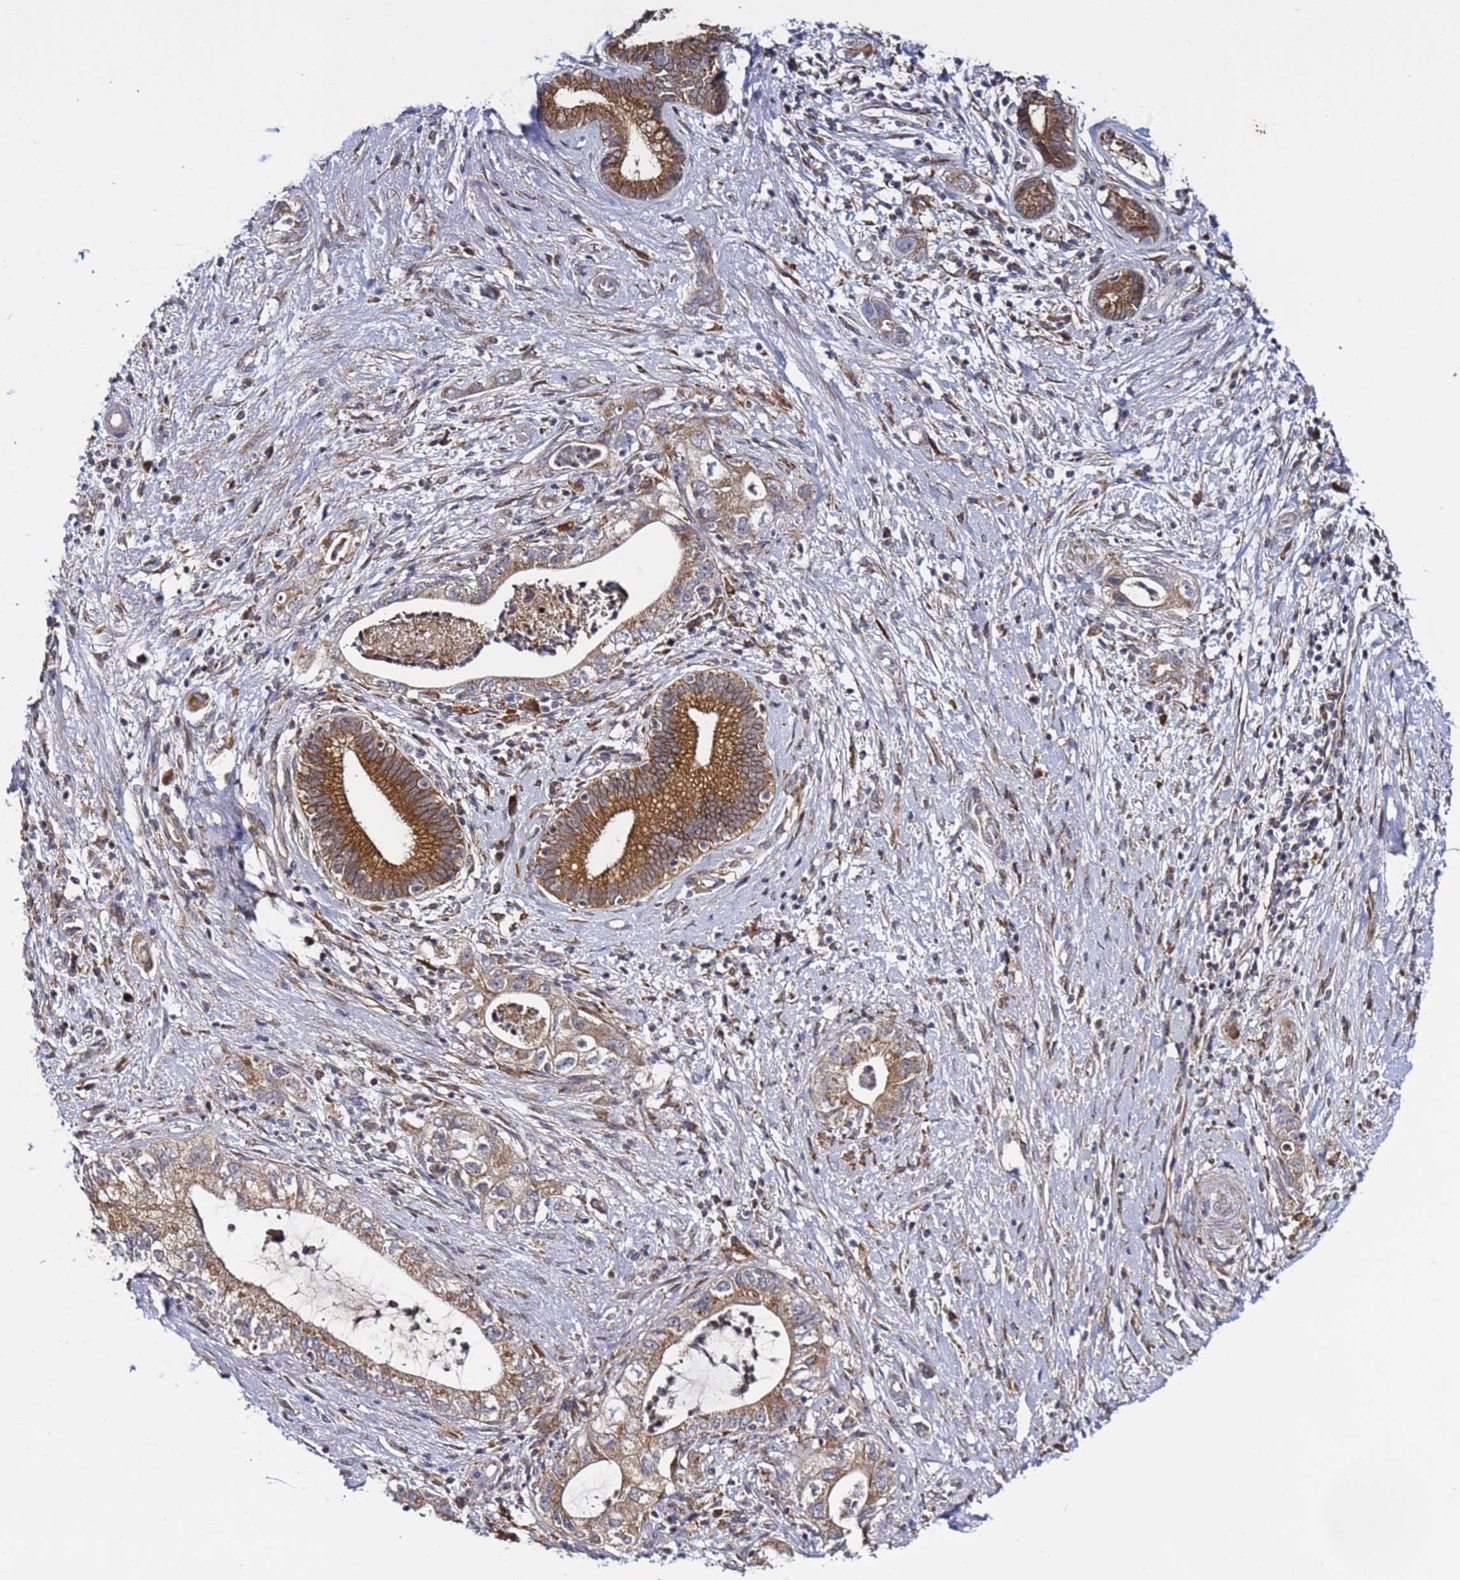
{"staining": {"intensity": "moderate", "quantity": ">75%", "location": "cytoplasmic/membranous"}, "tissue": "pancreatic cancer", "cell_type": "Tumor cells", "image_type": "cancer", "snomed": [{"axis": "morphology", "description": "Adenocarcinoma, NOS"}, {"axis": "topography", "description": "Pancreas"}], "caption": "Immunohistochemistry (IHC) staining of pancreatic cancer, which reveals medium levels of moderate cytoplasmic/membranous positivity in about >75% of tumor cells indicating moderate cytoplasmic/membranous protein positivity. The staining was performed using DAB (3,3'-diaminobenzidine) (brown) for protein detection and nuclei were counterstained in hematoxylin (blue).", "gene": "TMEM176B", "patient": {"sex": "female", "age": 73}}